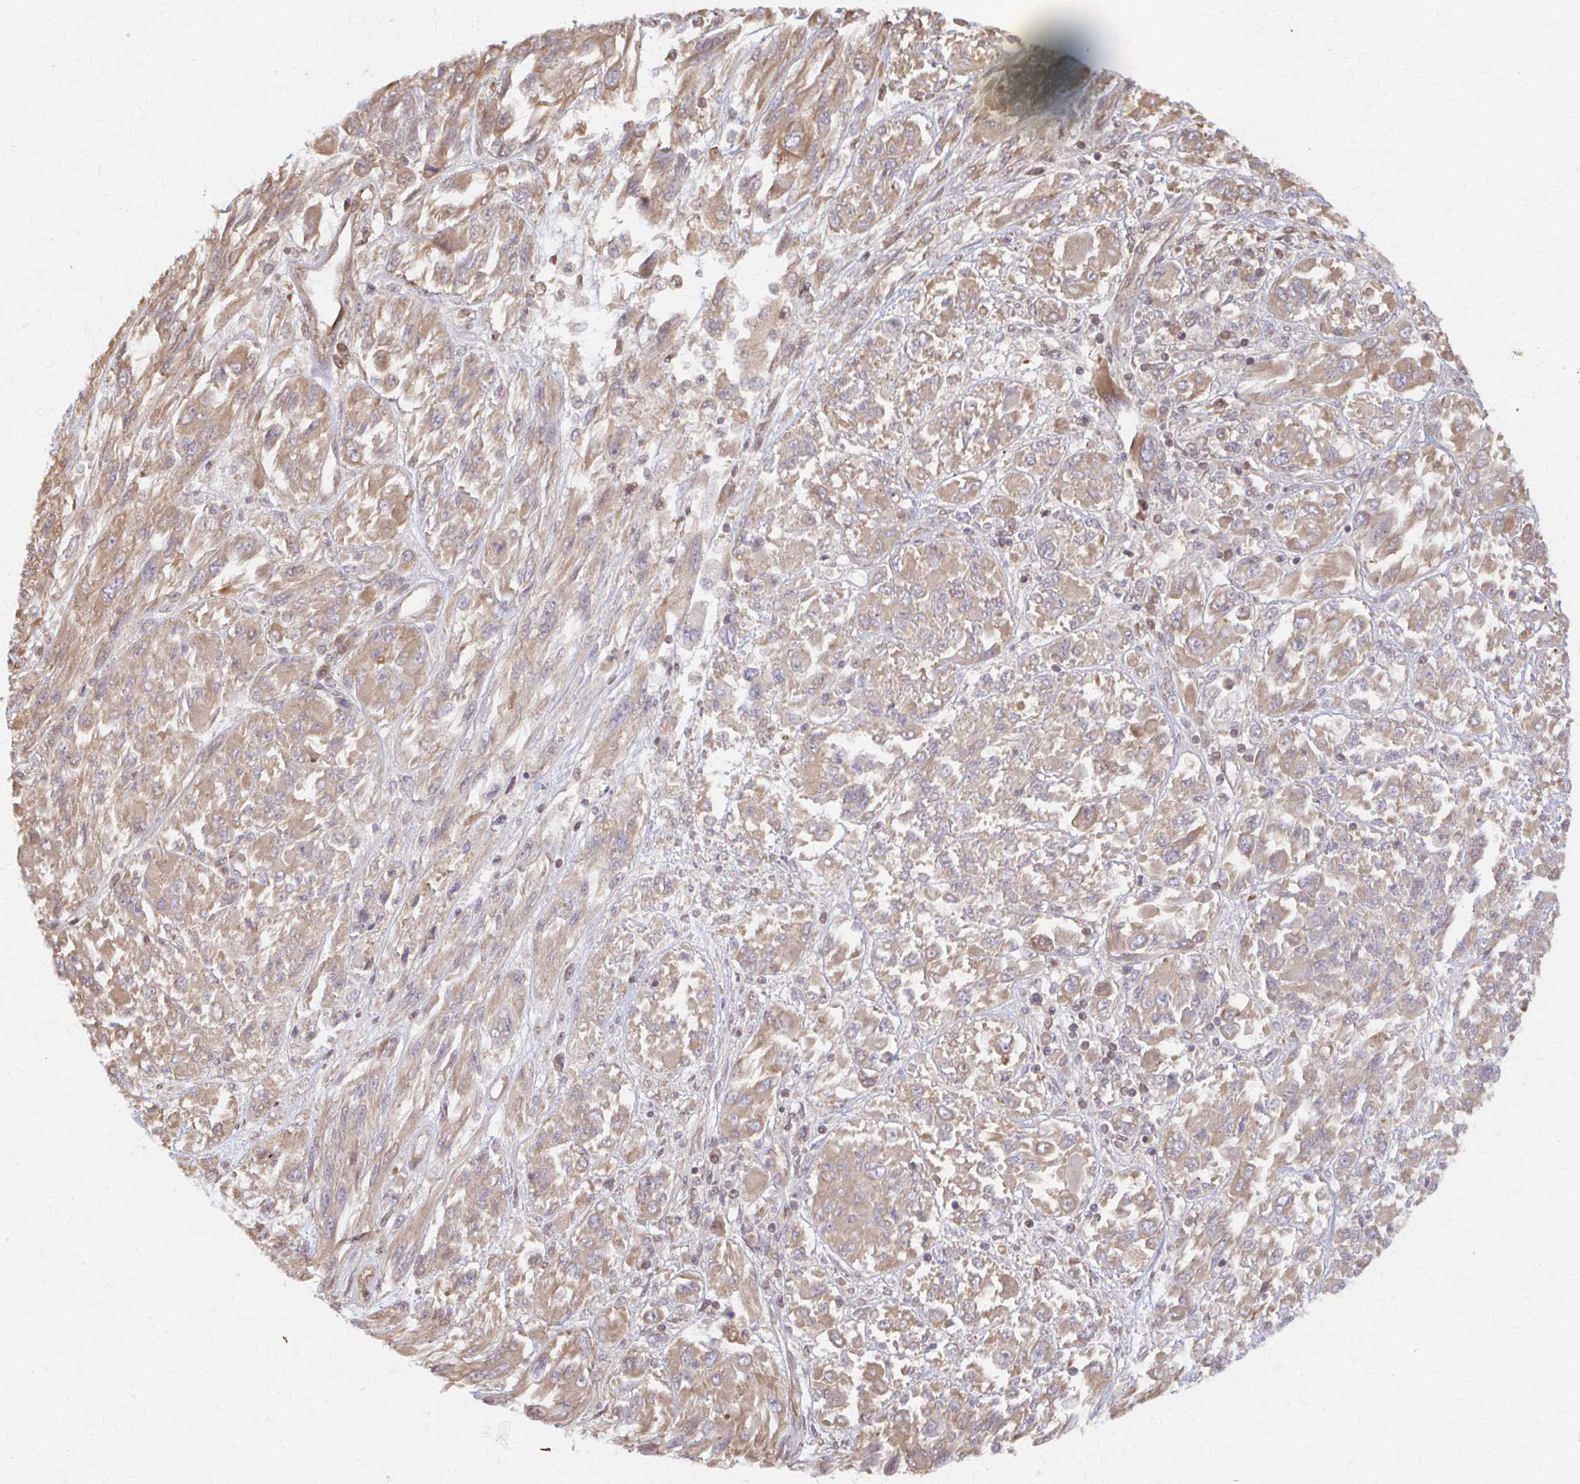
{"staining": {"intensity": "weak", "quantity": ">75%", "location": "cytoplasmic/membranous"}, "tissue": "melanoma", "cell_type": "Tumor cells", "image_type": "cancer", "snomed": [{"axis": "morphology", "description": "Malignant melanoma, NOS"}, {"axis": "topography", "description": "Skin"}], "caption": "Human melanoma stained with a protein marker exhibits weak staining in tumor cells.", "gene": "ARHGAP35", "patient": {"sex": "female", "age": 91}}